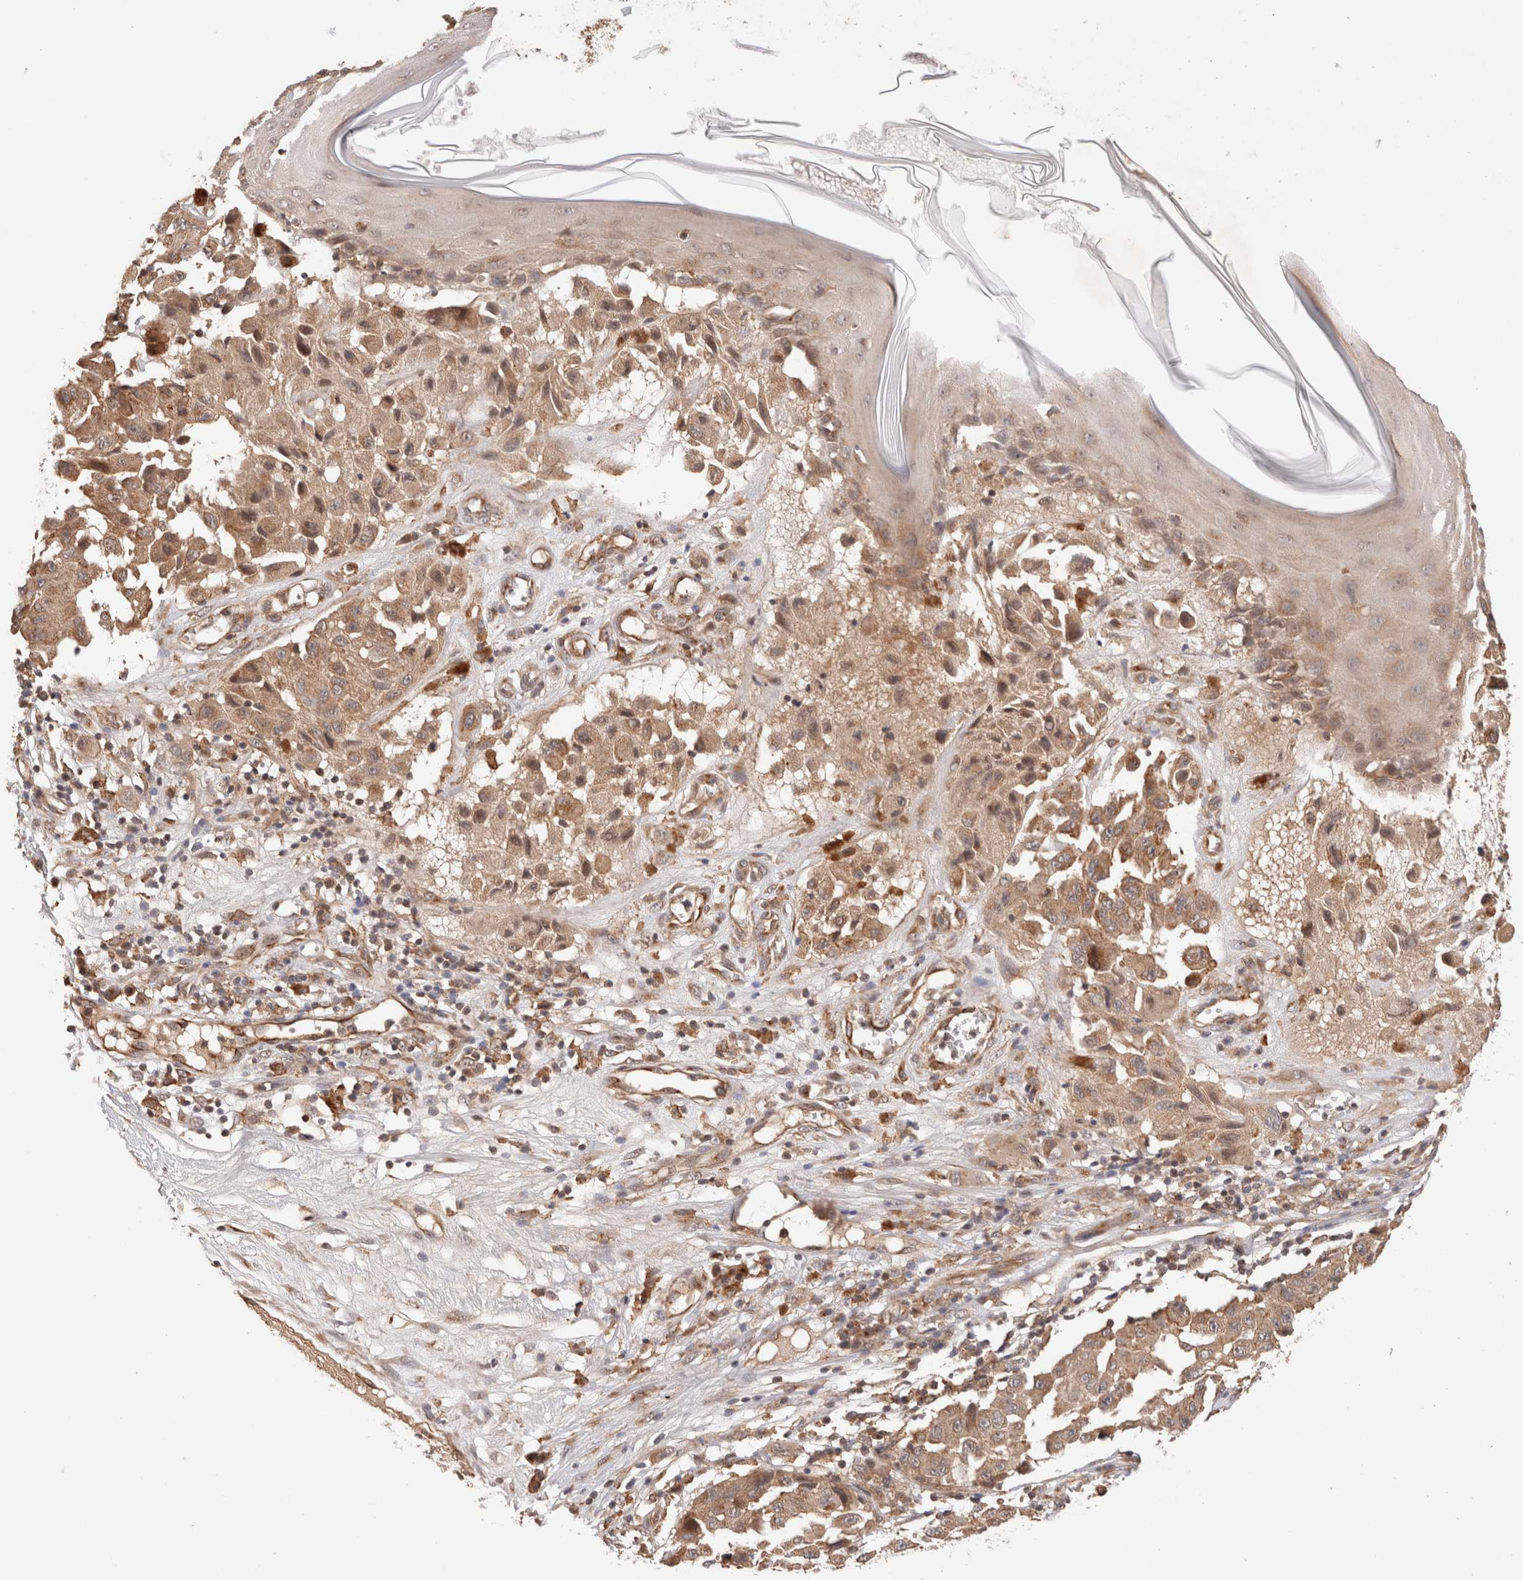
{"staining": {"intensity": "moderate", "quantity": ">75%", "location": "cytoplasmic/membranous,nuclear"}, "tissue": "melanoma", "cell_type": "Tumor cells", "image_type": "cancer", "snomed": [{"axis": "morphology", "description": "Malignant melanoma, NOS"}, {"axis": "topography", "description": "Skin"}], "caption": "DAB immunohistochemical staining of human melanoma exhibits moderate cytoplasmic/membranous and nuclear protein positivity in approximately >75% of tumor cells.", "gene": "SIKE1", "patient": {"sex": "male", "age": 30}}